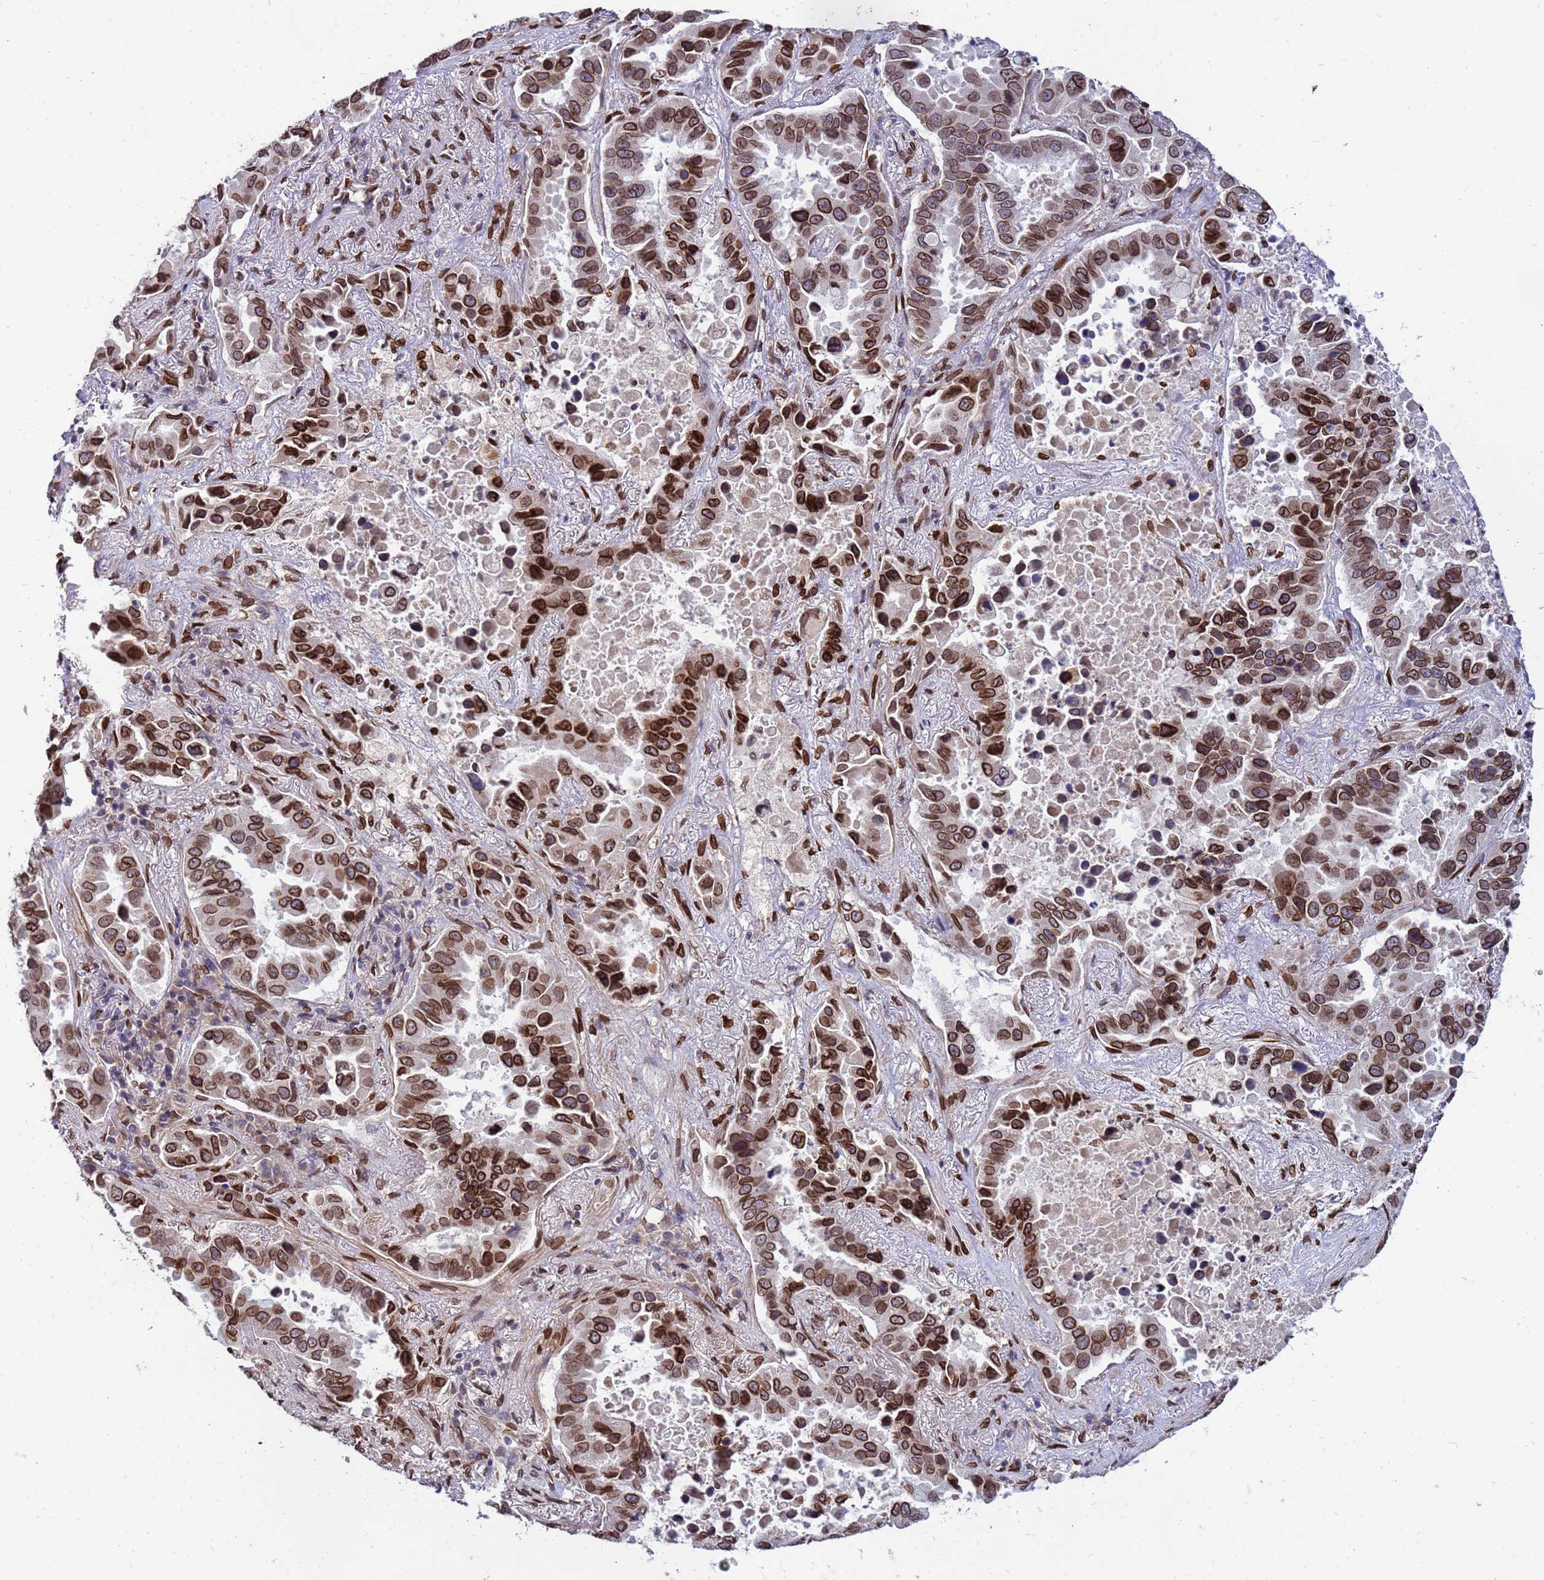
{"staining": {"intensity": "strong", "quantity": ">75%", "location": "cytoplasmic/membranous,nuclear"}, "tissue": "lung cancer", "cell_type": "Tumor cells", "image_type": "cancer", "snomed": [{"axis": "morphology", "description": "Adenocarcinoma, NOS"}, {"axis": "topography", "description": "Lung"}], "caption": "High-magnification brightfield microscopy of lung adenocarcinoma stained with DAB (3,3'-diaminobenzidine) (brown) and counterstained with hematoxylin (blue). tumor cells exhibit strong cytoplasmic/membranous and nuclear positivity is seen in about>75% of cells.", "gene": "GPR135", "patient": {"sex": "male", "age": 64}}